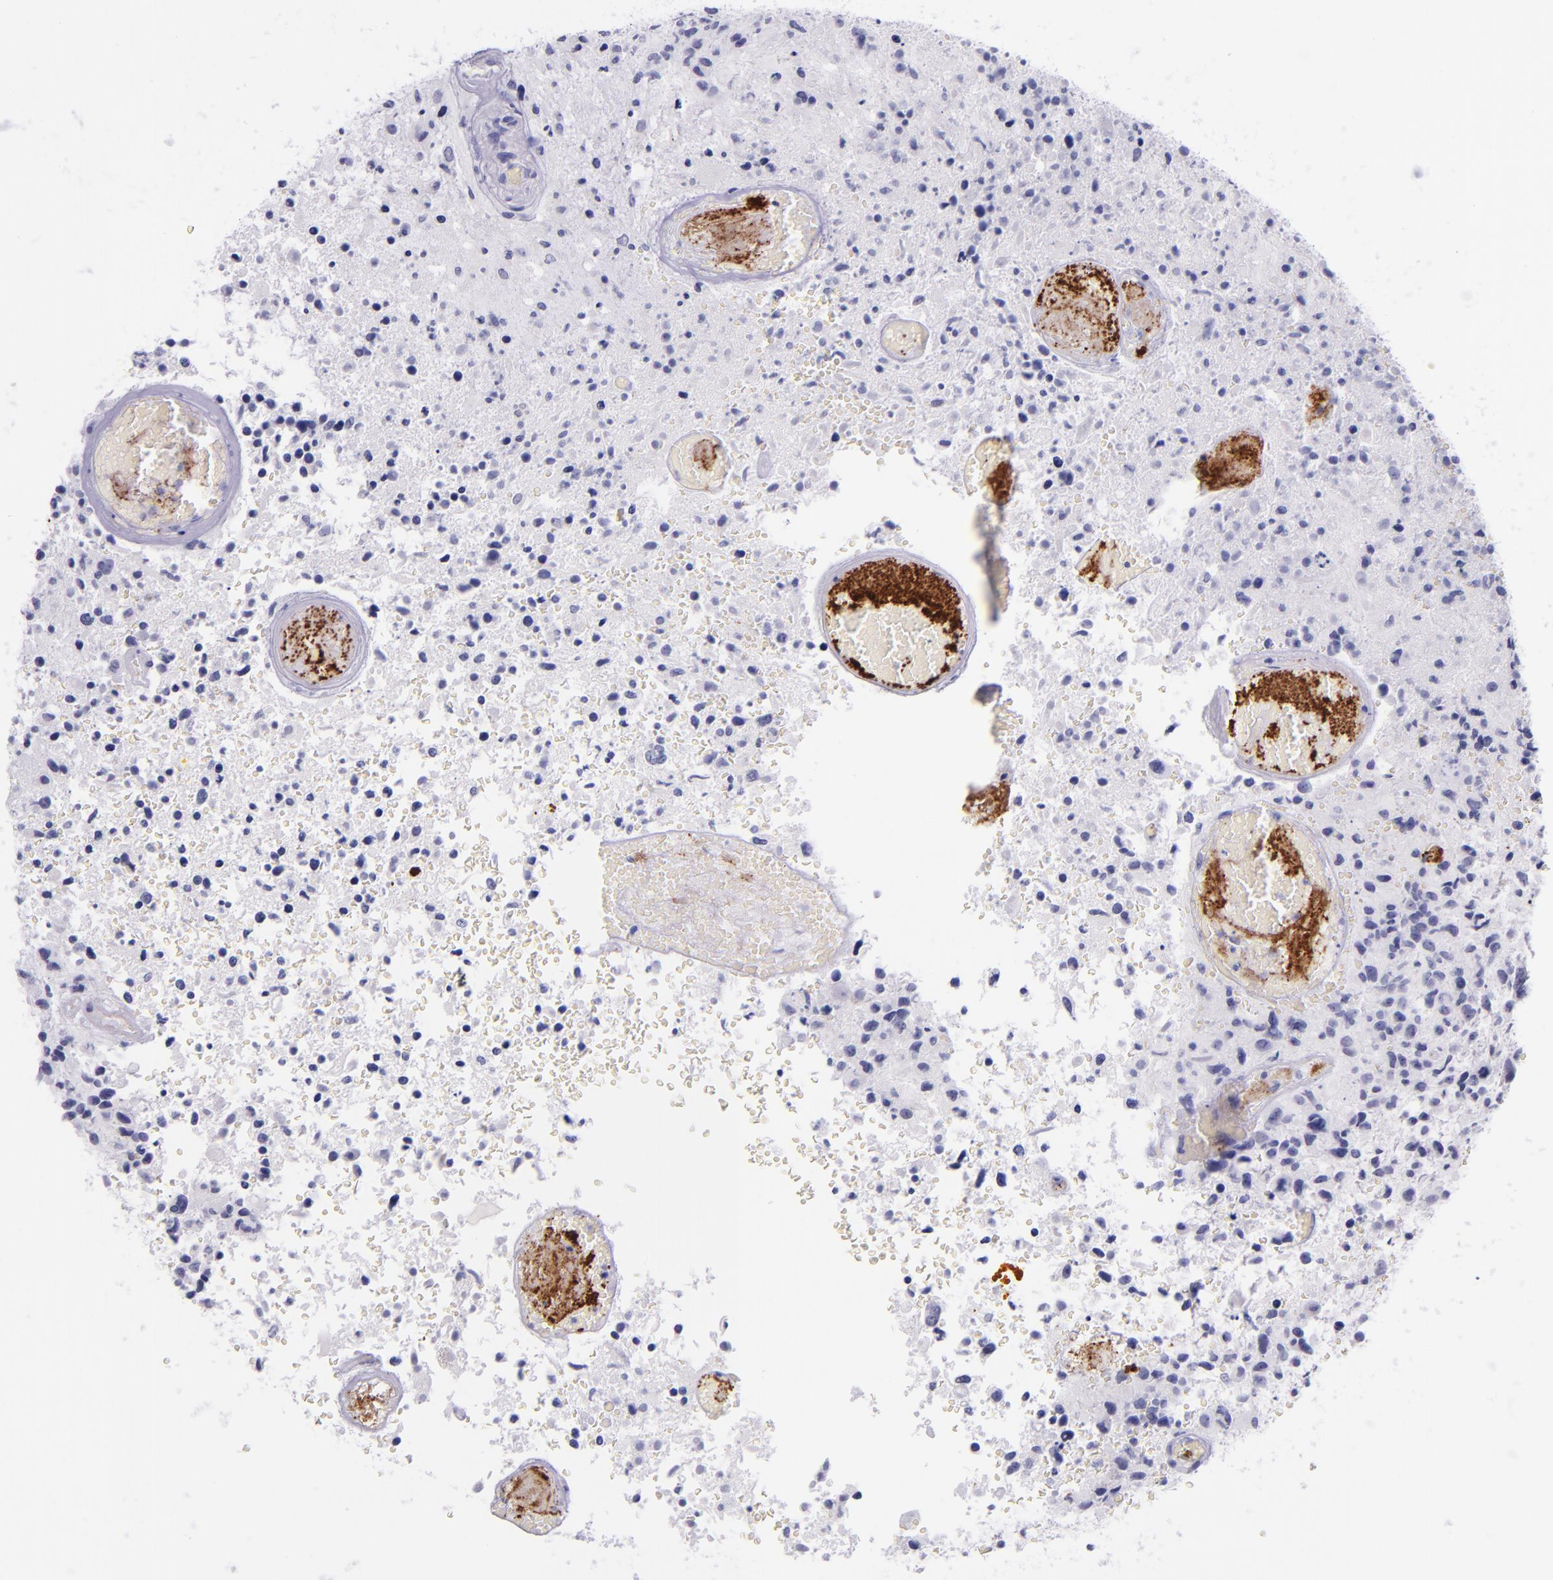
{"staining": {"intensity": "negative", "quantity": "none", "location": "none"}, "tissue": "glioma", "cell_type": "Tumor cells", "image_type": "cancer", "snomed": [{"axis": "morphology", "description": "Glioma, malignant, High grade"}, {"axis": "topography", "description": "Brain"}], "caption": "Immunohistochemical staining of human glioma exhibits no significant expression in tumor cells. Brightfield microscopy of immunohistochemistry stained with DAB (brown) and hematoxylin (blue), captured at high magnification.", "gene": "SELE", "patient": {"sex": "male", "age": 72}}